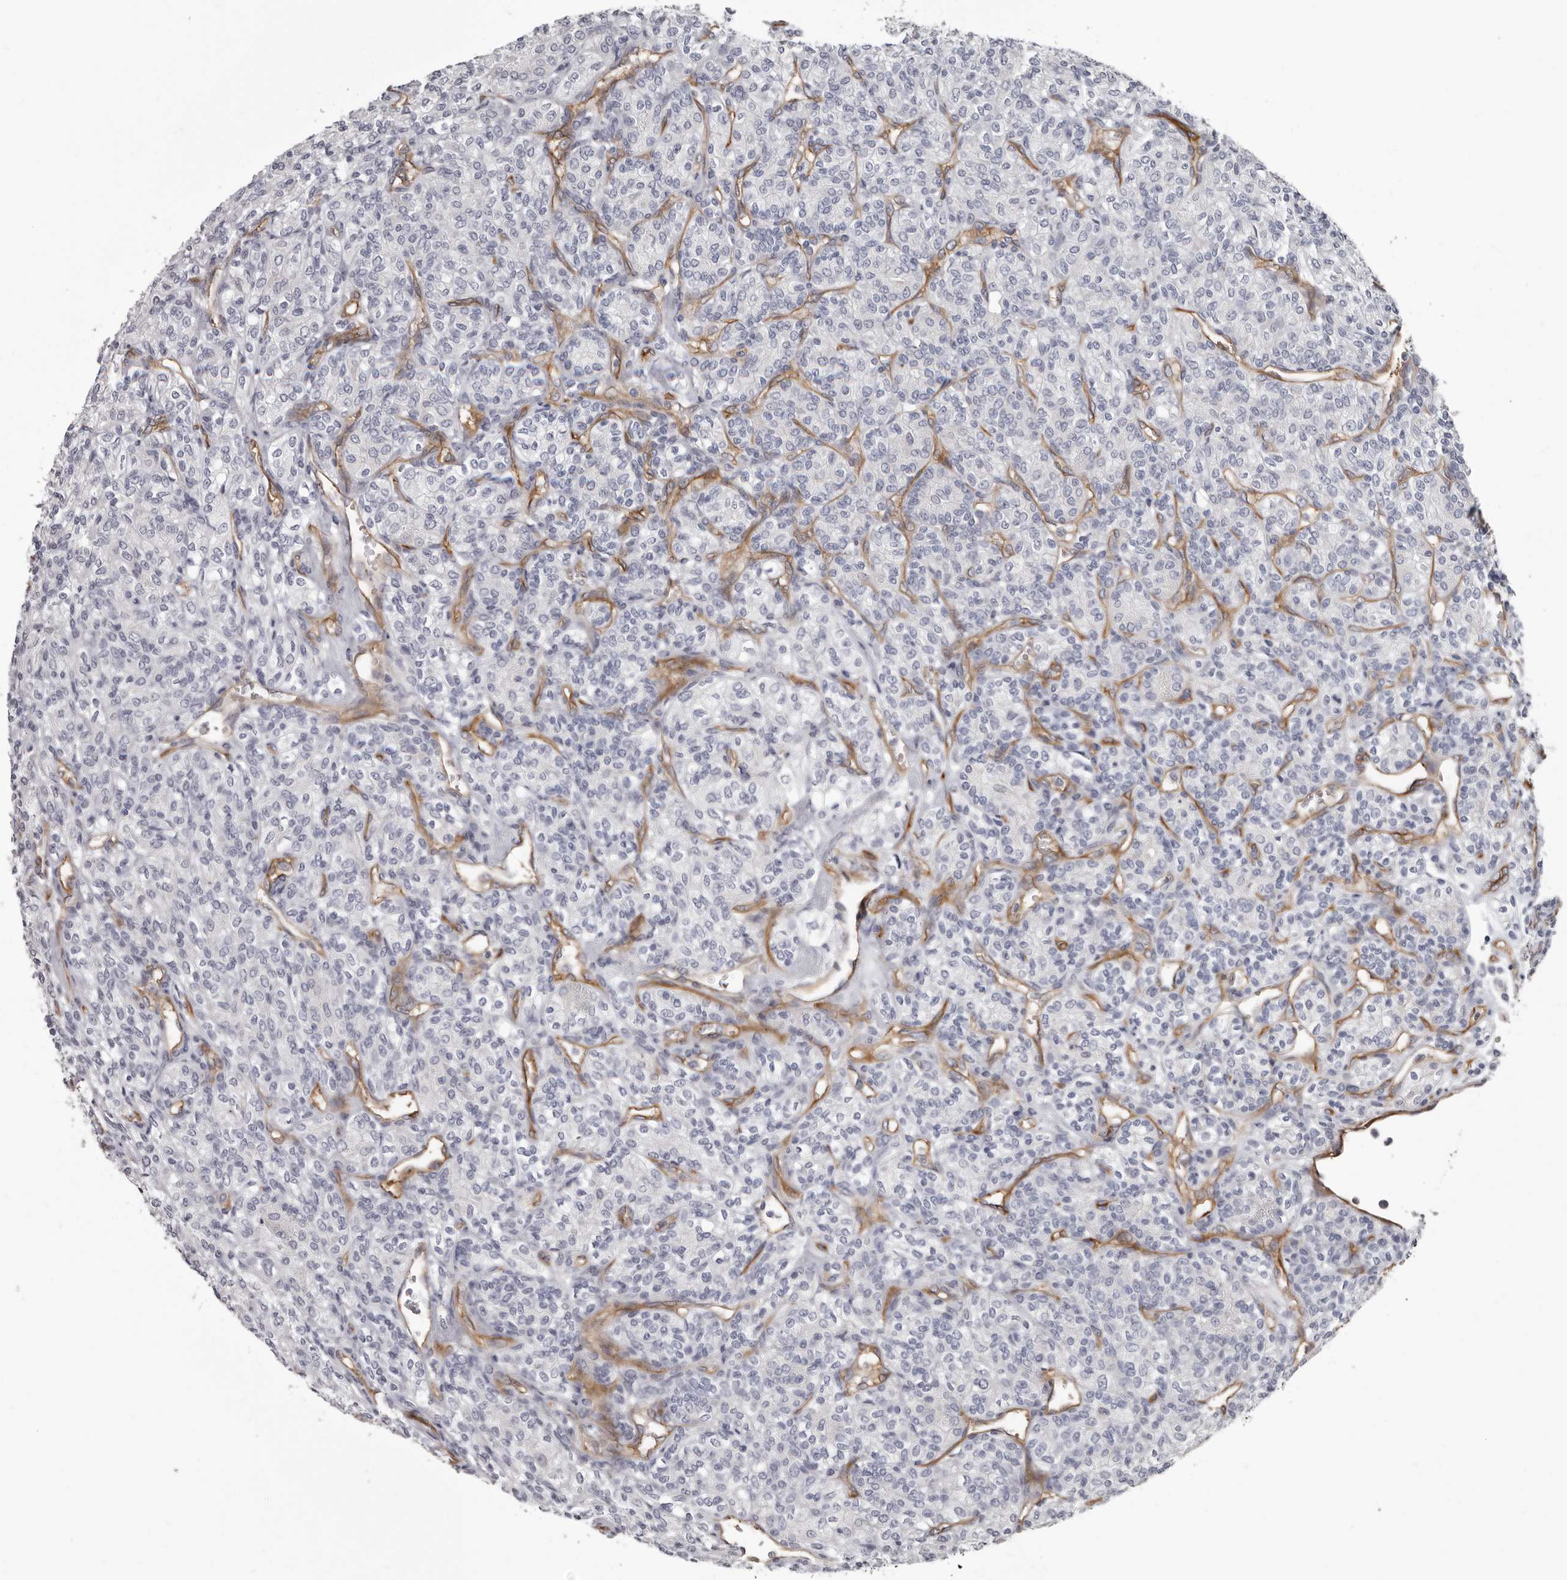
{"staining": {"intensity": "negative", "quantity": "none", "location": "none"}, "tissue": "renal cancer", "cell_type": "Tumor cells", "image_type": "cancer", "snomed": [{"axis": "morphology", "description": "Adenocarcinoma, NOS"}, {"axis": "topography", "description": "Kidney"}], "caption": "This is an IHC photomicrograph of human renal cancer (adenocarcinoma). There is no positivity in tumor cells.", "gene": "ADGRL4", "patient": {"sex": "male", "age": 77}}